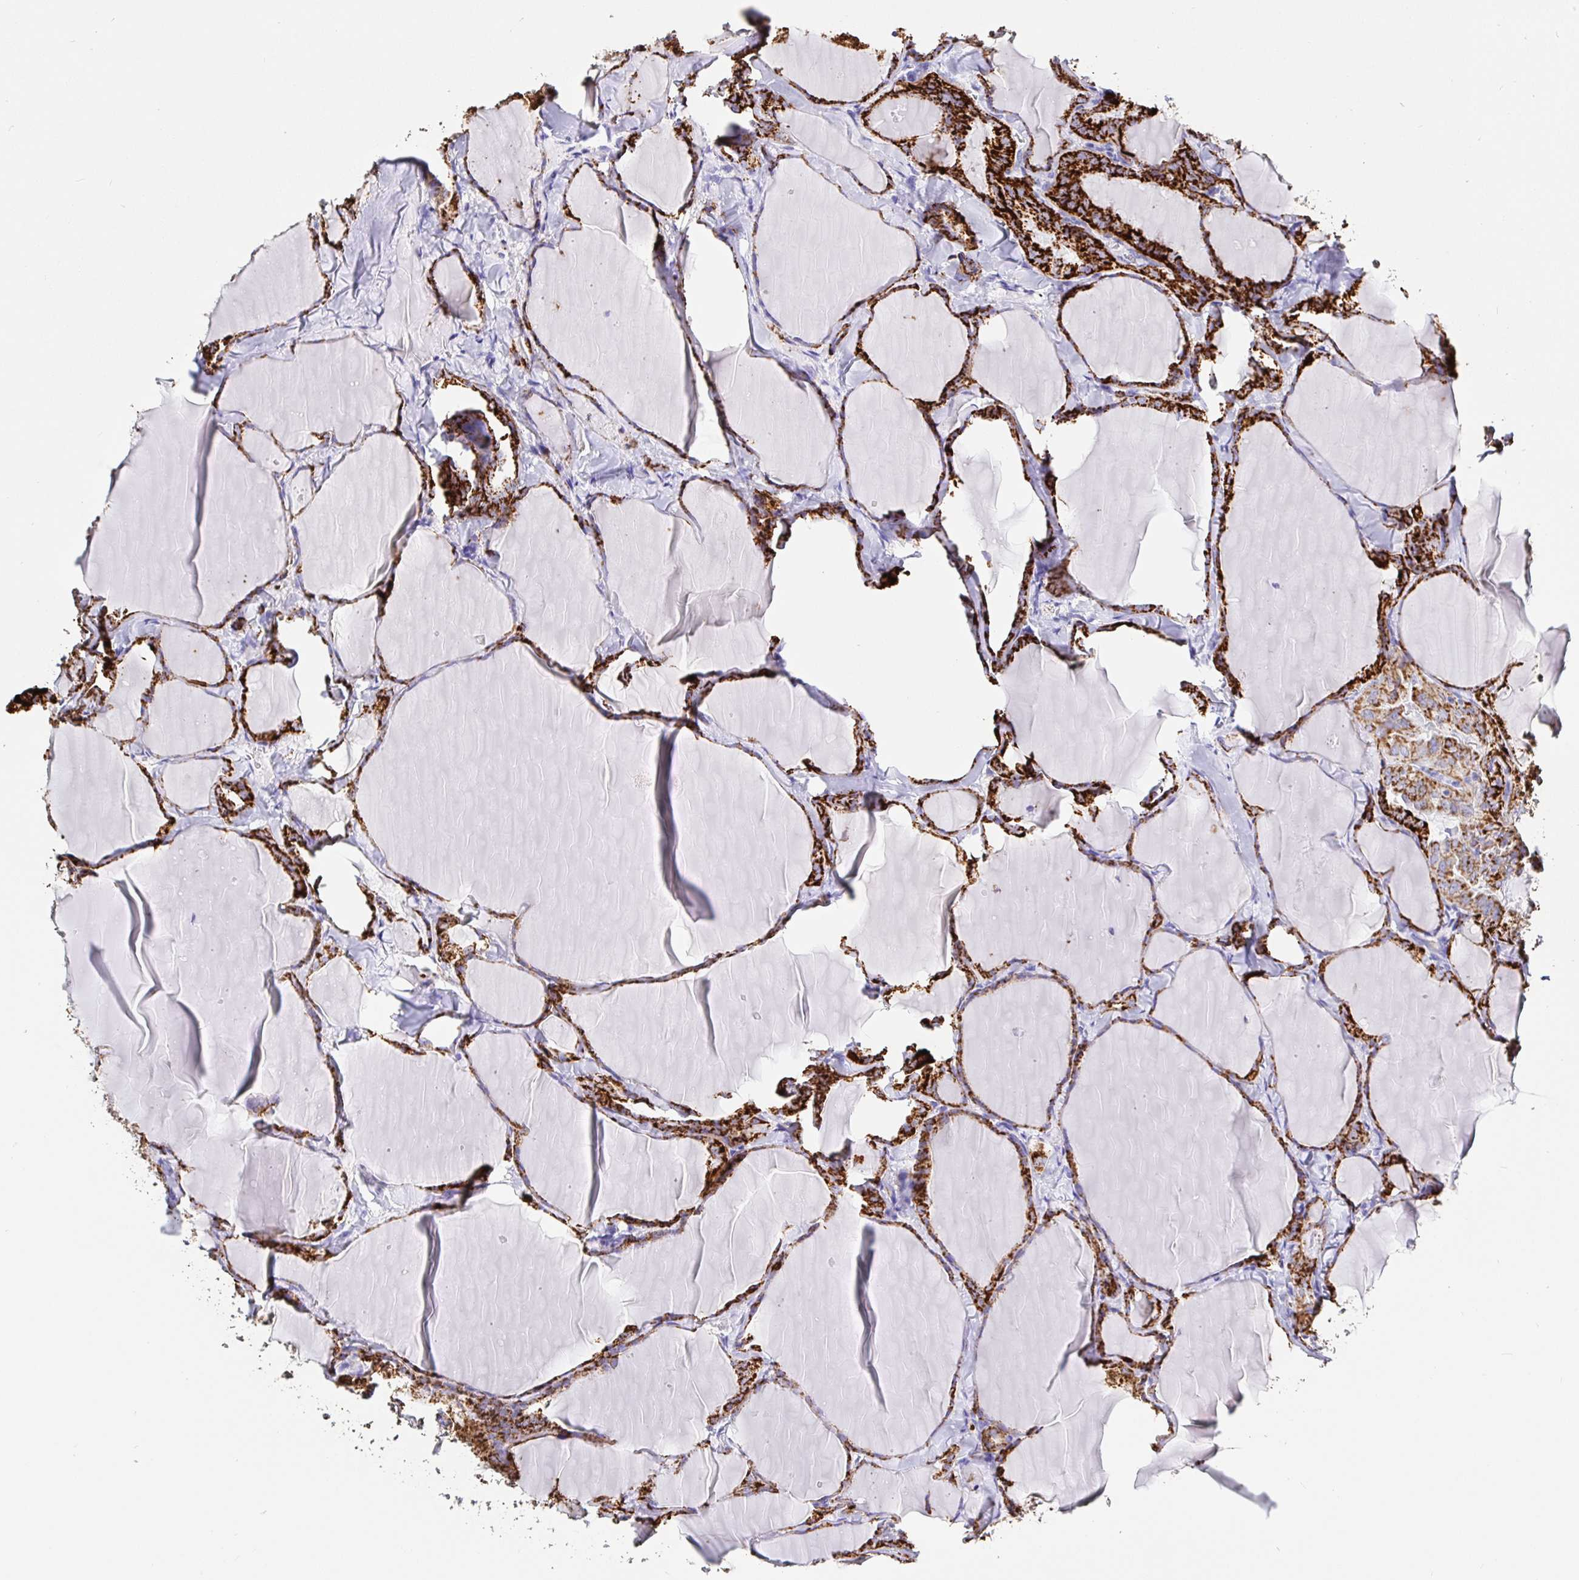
{"staining": {"intensity": "strong", "quantity": ">75%", "location": "cytoplasmic/membranous"}, "tissue": "thyroid cancer", "cell_type": "Tumor cells", "image_type": "cancer", "snomed": [{"axis": "morphology", "description": "Papillary adenocarcinoma, NOS"}, {"axis": "topography", "description": "Thyroid gland"}], "caption": "DAB (3,3'-diaminobenzidine) immunohistochemical staining of human thyroid papillary adenocarcinoma reveals strong cytoplasmic/membranous protein expression in about >75% of tumor cells. (IHC, brightfield microscopy, high magnification).", "gene": "MAOA", "patient": {"sex": "male", "age": 30}}